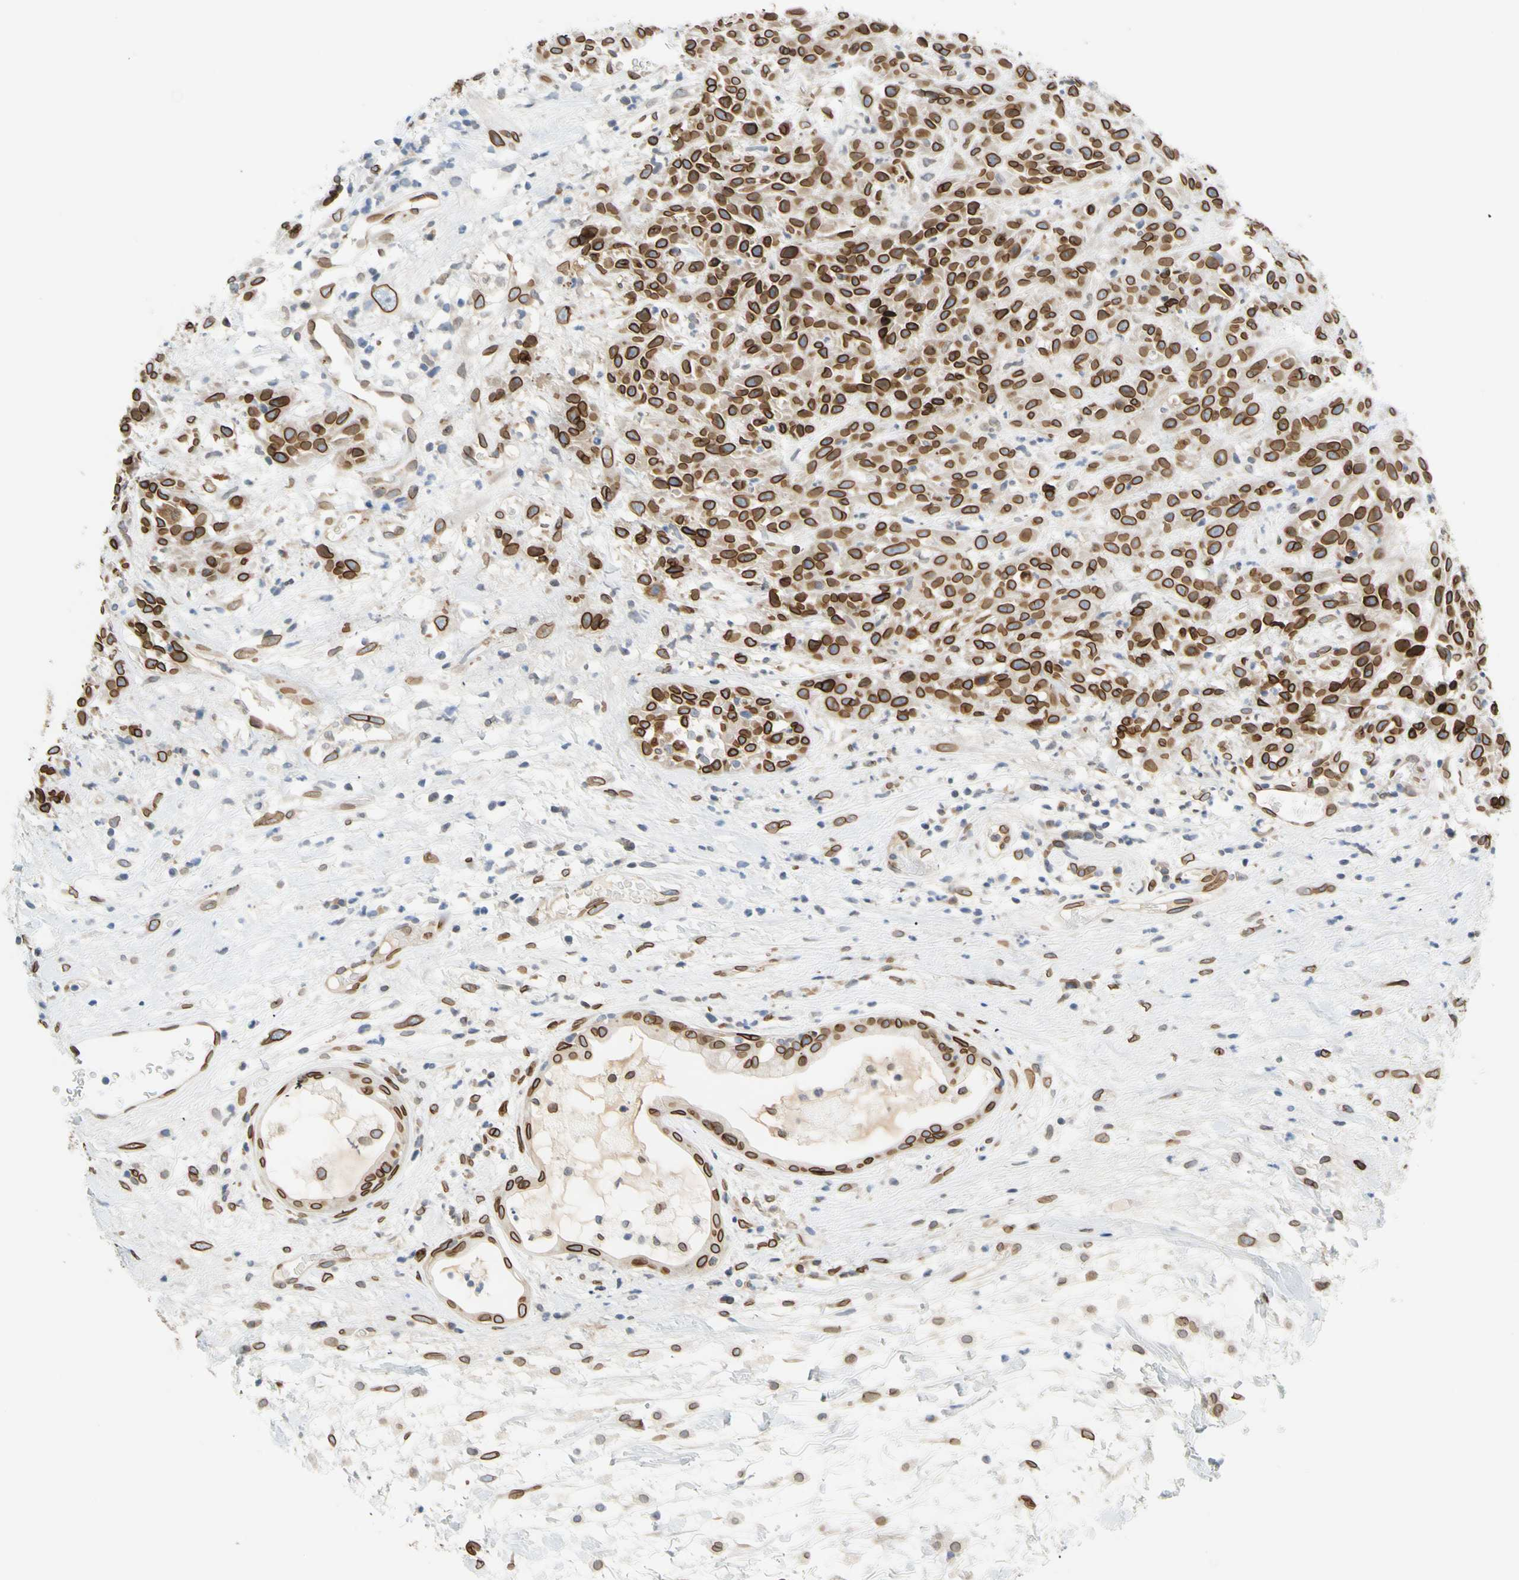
{"staining": {"intensity": "strong", "quantity": ">75%", "location": "cytoplasmic/membranous,nuclear"}, "tissue": "head and neck cancer", "cell_type": "Tumor cells", "image_type": "cancer", "snomed": [{"axis": "morphology", "description": "Normal tissue, NOS"}, {"axis": "morphology", "description": "Squamous cell carcinoma, NOS"}, {"axis": "topography", "description": "Cartilage tissue"}, {"axis": "topography", "description": "Head-Neck"}], "caption": "High-magnification brightfield microscopy of head and neck squamous cell carcinoma stained with DAB (3,3'-diaminobenzidine) (brown) and counterstained with hematoxylin (blue). tumor cells exhibit strong cytoplasmic/membranous and nuclear expression is present in about>75% of cells.", "gene": "SUN1", "patient": {"sex": "male", "age": 62}}